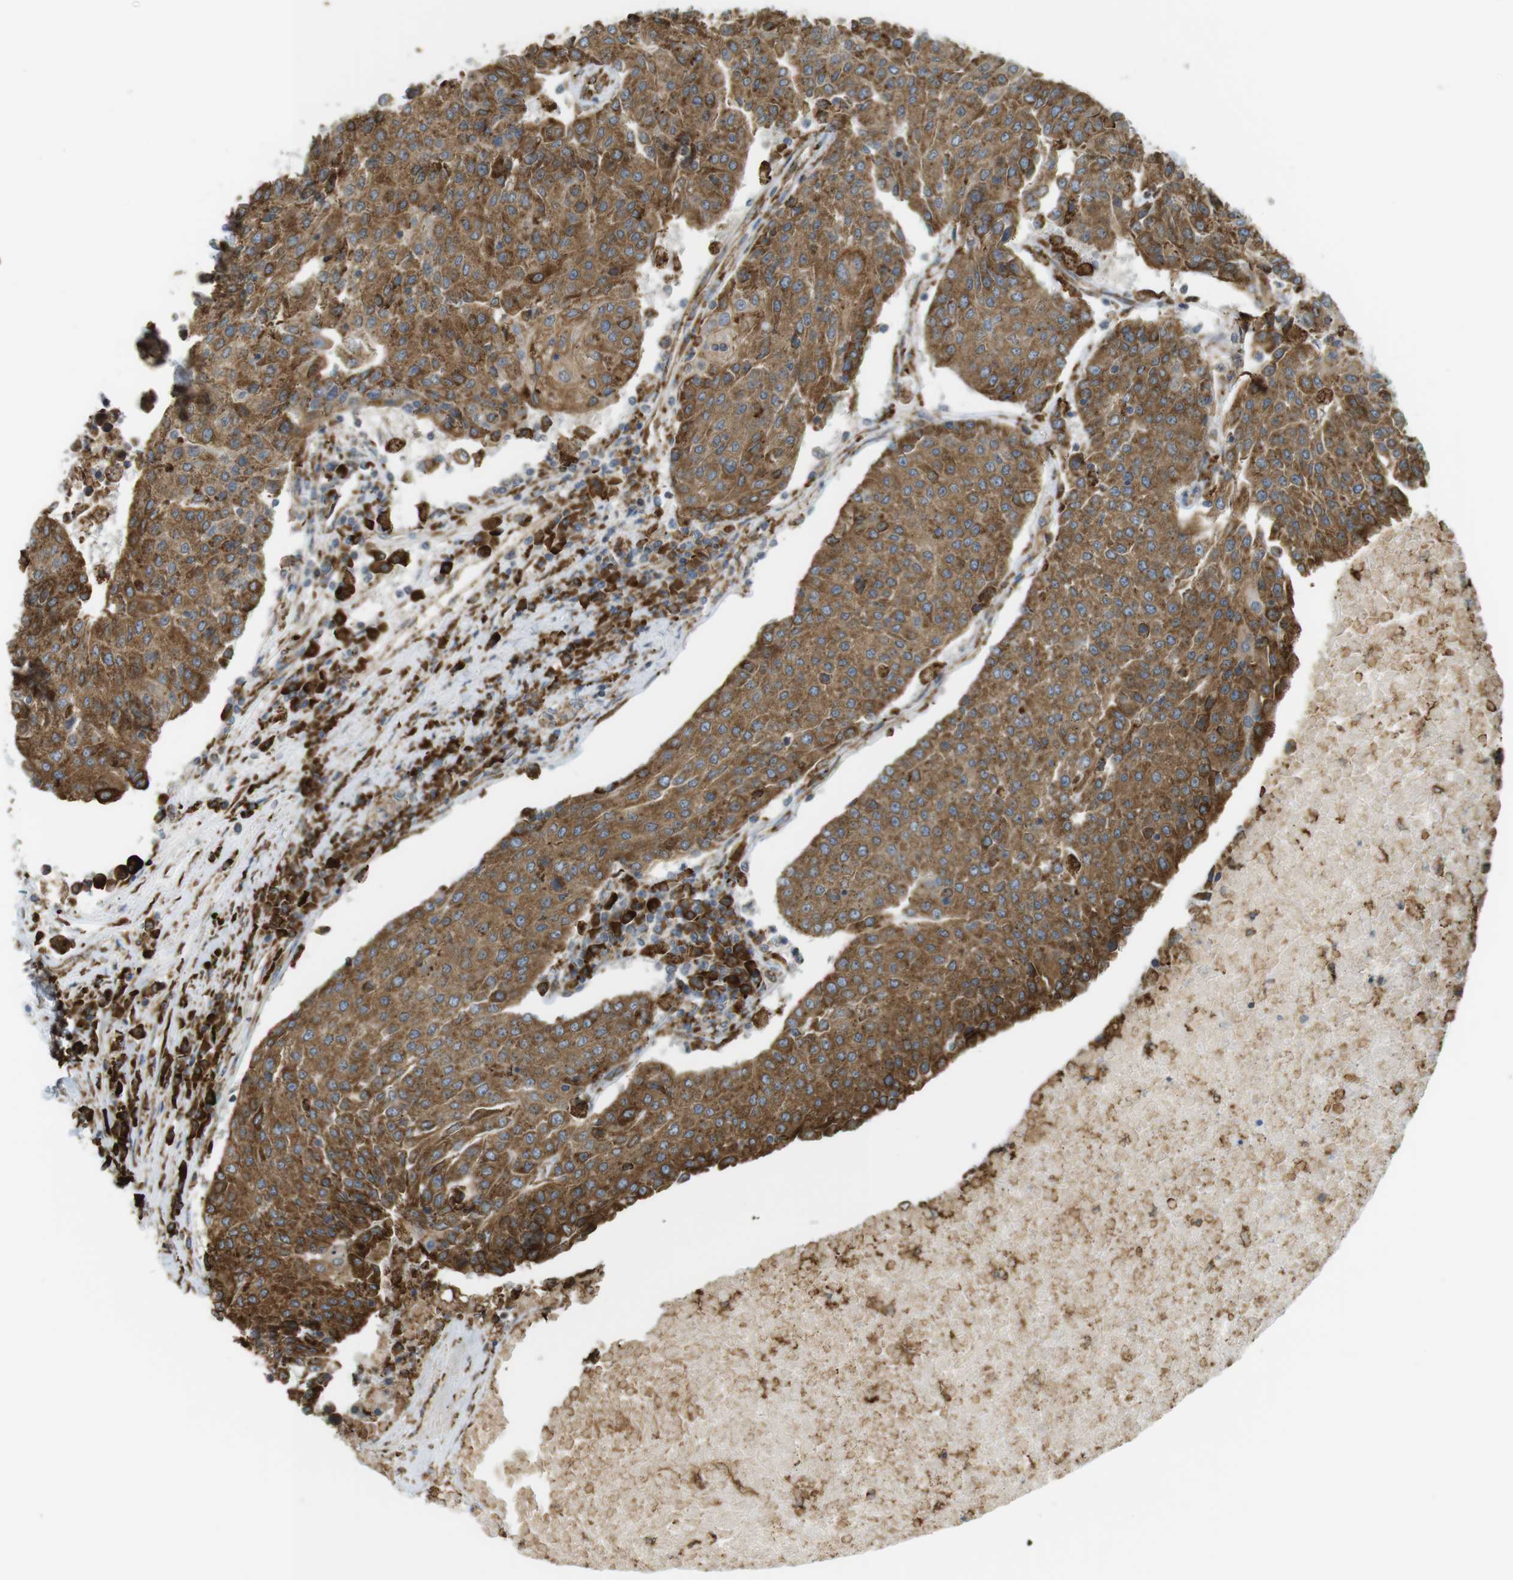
{"staining": {"intensity": "moderate", "quantity": ">75%", "location": "cytoplasmic/membranous"}, "tissue": "urothelial cancer", "cell_type": "Tumor cells", "image_type": "cancer", "snomed": [{"axis": "morphology", "description": "Urothelial carcinoma, High grade"}, {"axis": "topography", "description": "Urinary bladder"}], "caption": "IHC histopathology image of neoplastic tissue: human urothelial cancer stained using immunohistochemistry displays medium levels of moderate protein expression localized specifically in the cytoplasmic/membranous of tumor cells, appearing as a cytoplasmic/membranous brown color.", "gene": "MBOAT2", "patient": {"sex": "female", "age": 85}}